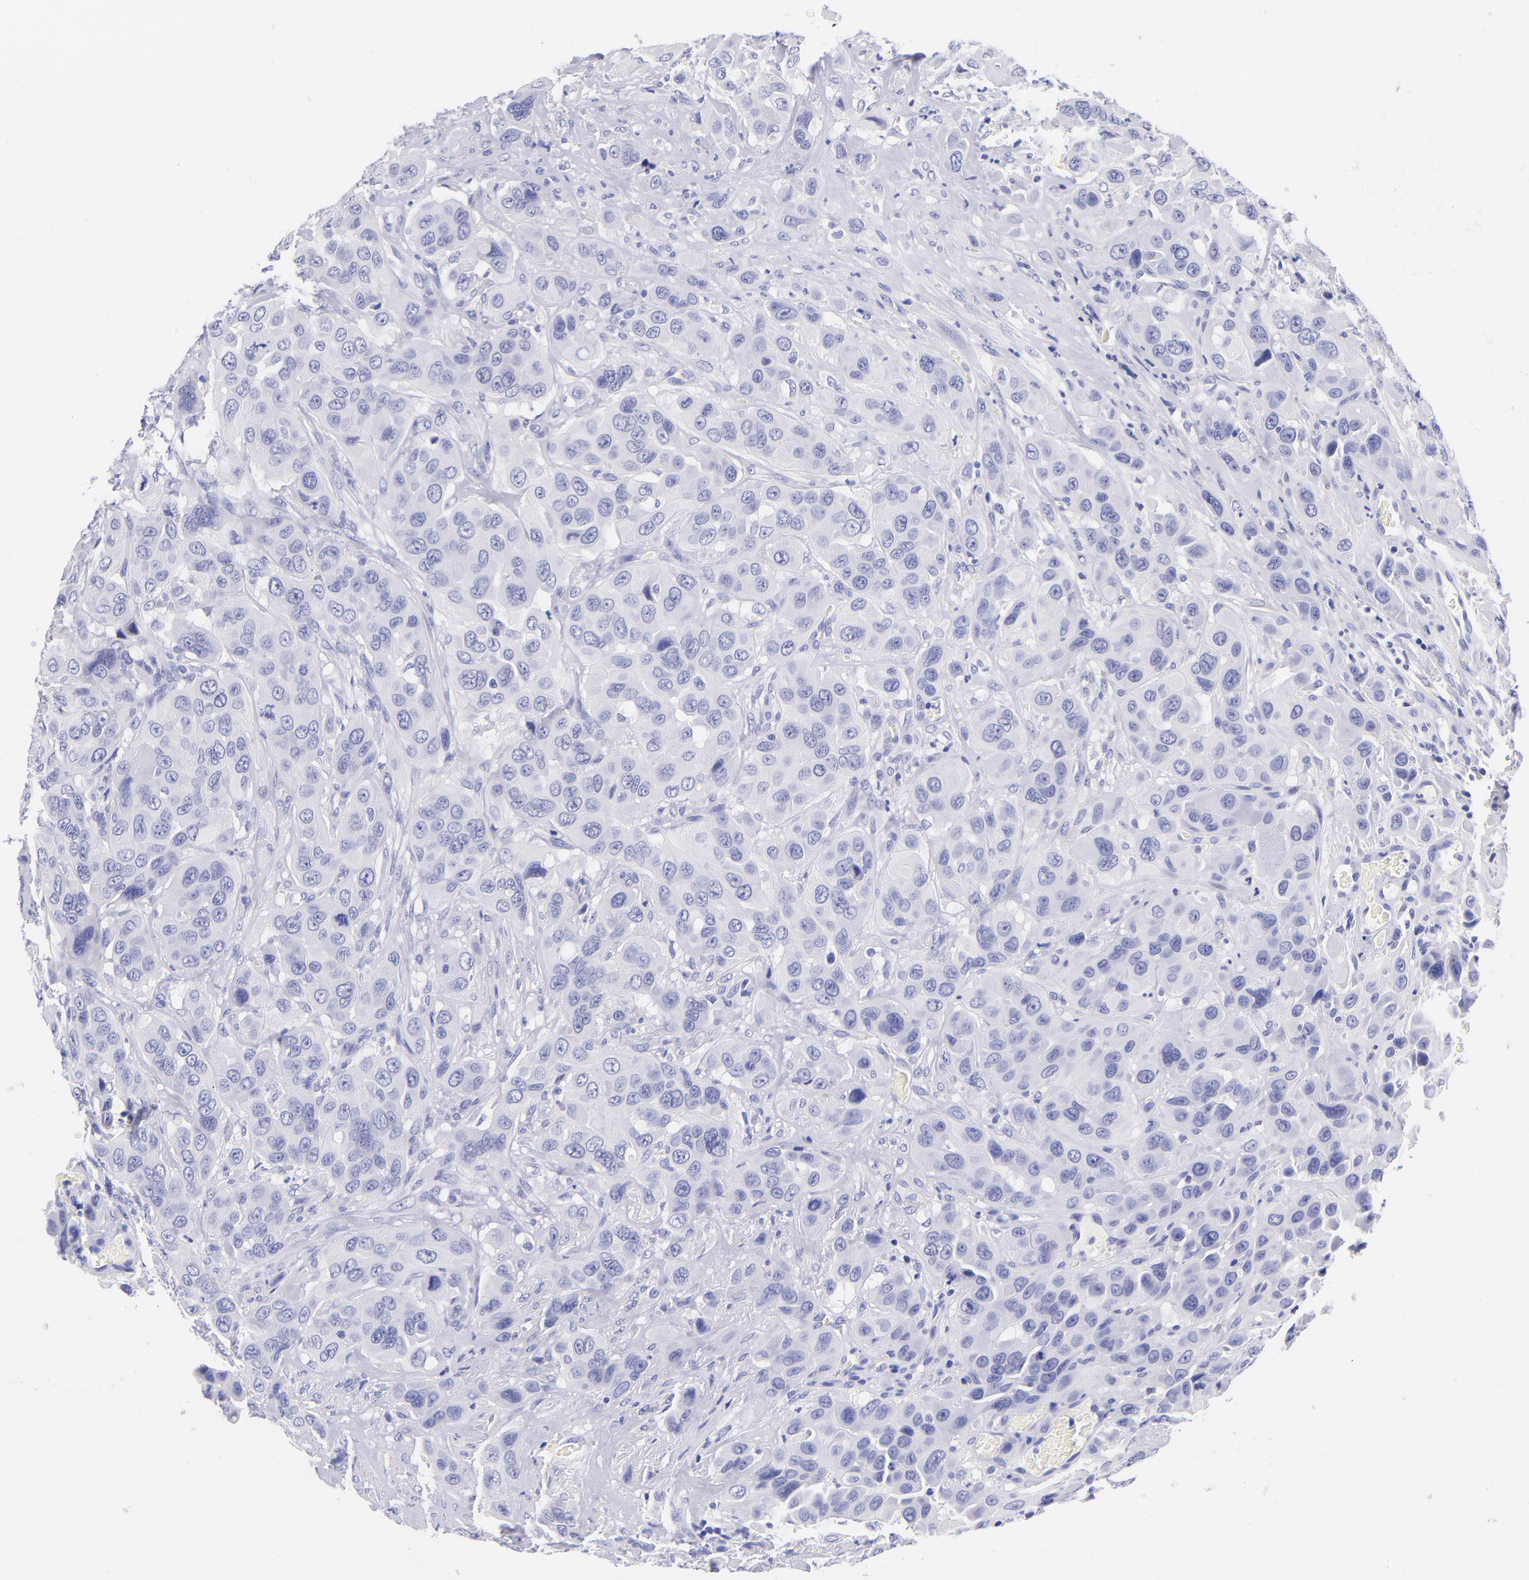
{"staining": {"intensity": "negative", "quantity": "none", "location": "none"}, "tissue": "urothelial cancer", "cell_type": "Tumor cells", "image_type": "cancer", "snomed": [{"axis": "morphology", "description": "Urothelial carcinoma, High grade"}, {"axis": "topography", "description": "Urinary bladder"}], "caption": "This micrograph is of urothelial cancer stained with immunohistochemistry (IHC) to label a protein in brown with the nuclei are counter-stained blue. There is no staining in tumor cells.", "gene": "RAB3B", "patient": {"sex": "male", "age": 73}}